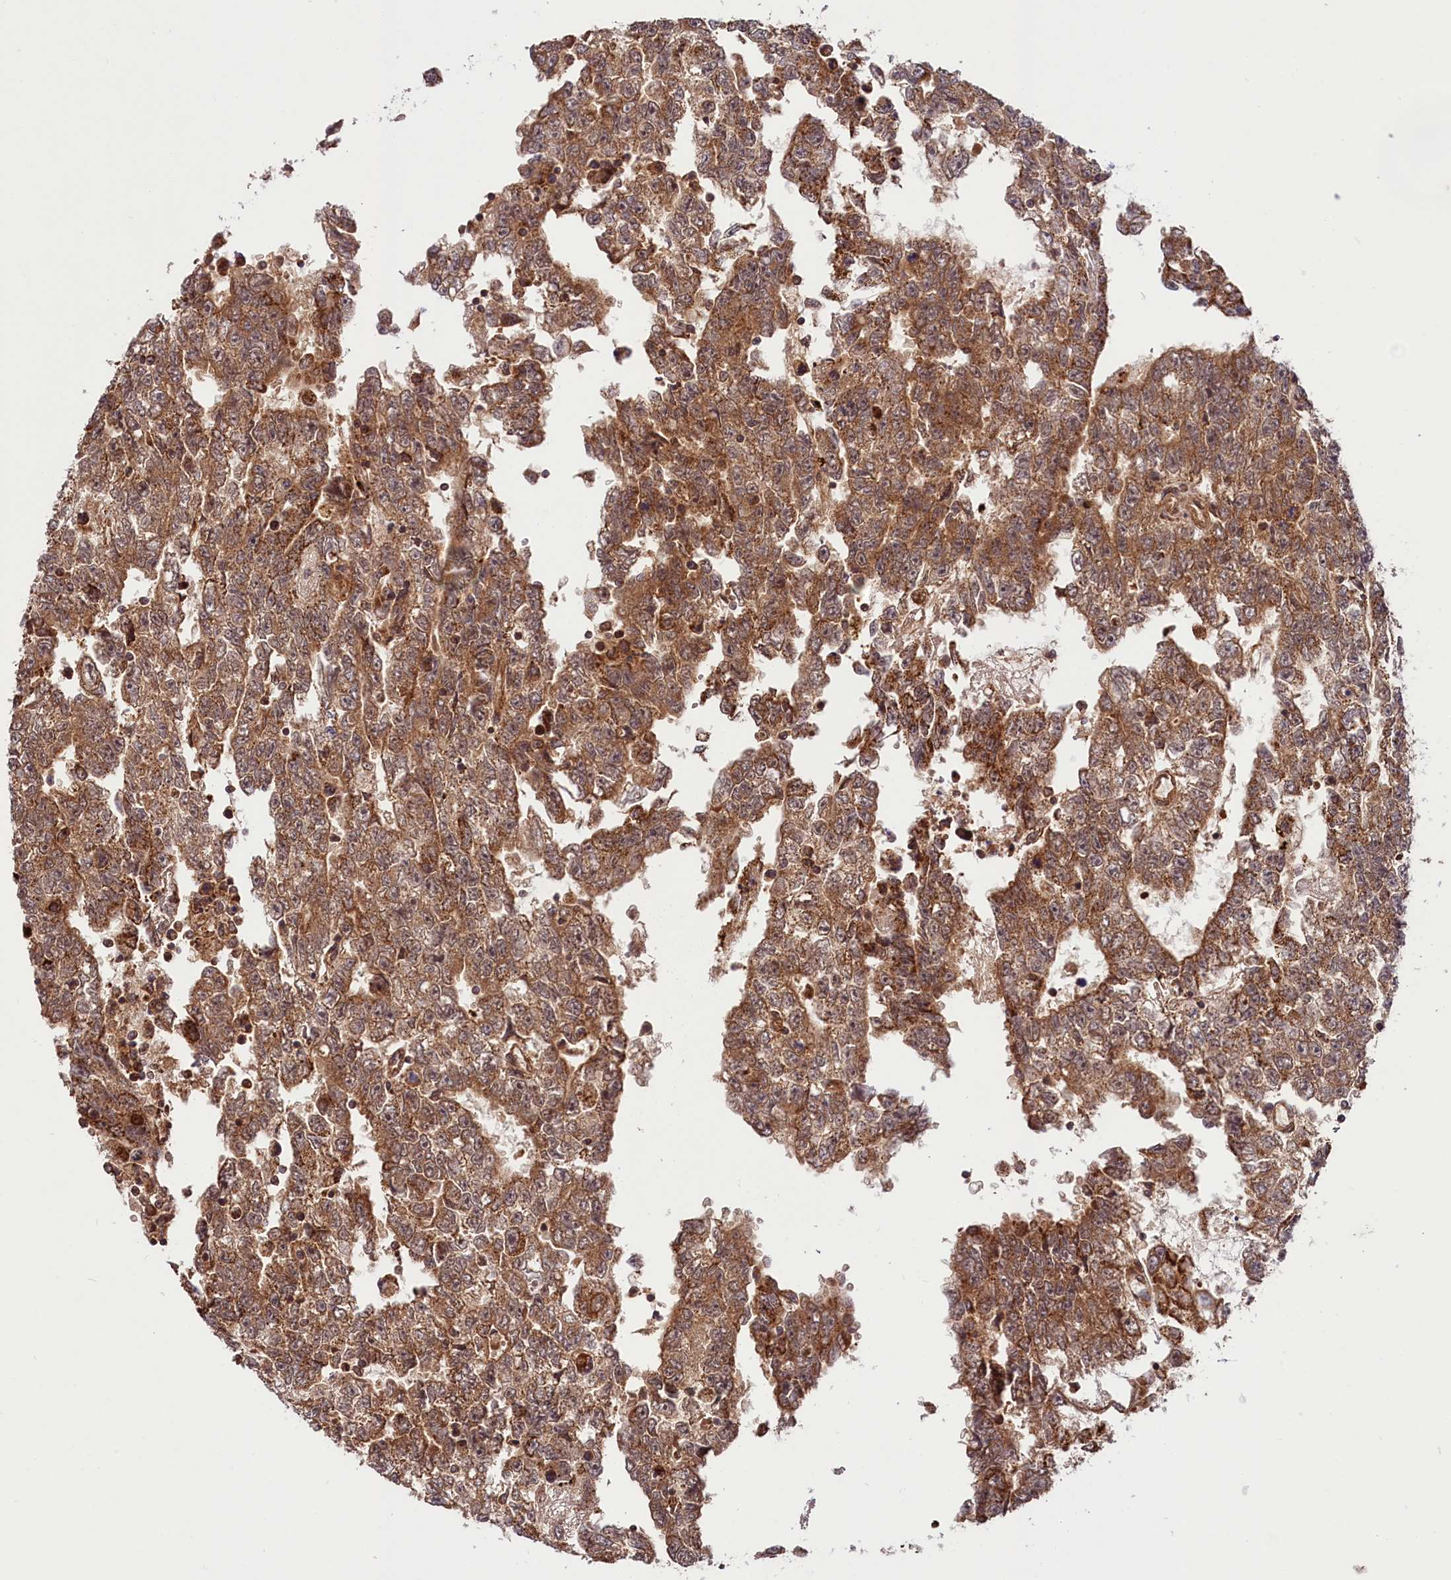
{"staining": {"intensity": "strong", "quantity": ">75%", "location": "cytoplasmic/membranous,nuclear"}, "tissue": "testis cancer", "cell_type": "Tumor cells", "image_type": "cancer", "snomed": [{"axis": "morphology", "description": "Carcinoma, Embryonal, NOS"}, {"axis": "topography", "description": "Testis"}], "caption": "DAB (3,3'-diaminobenzidine) immunohistochemical staining of human embryonal carcinoma (testis) demonstrates strong cytoplasmic/membranous and nuclear protein positivity in about >75% of tumor cells.", "gene": "UBE3A", "patient": {"sex": "male", "age": 25}}